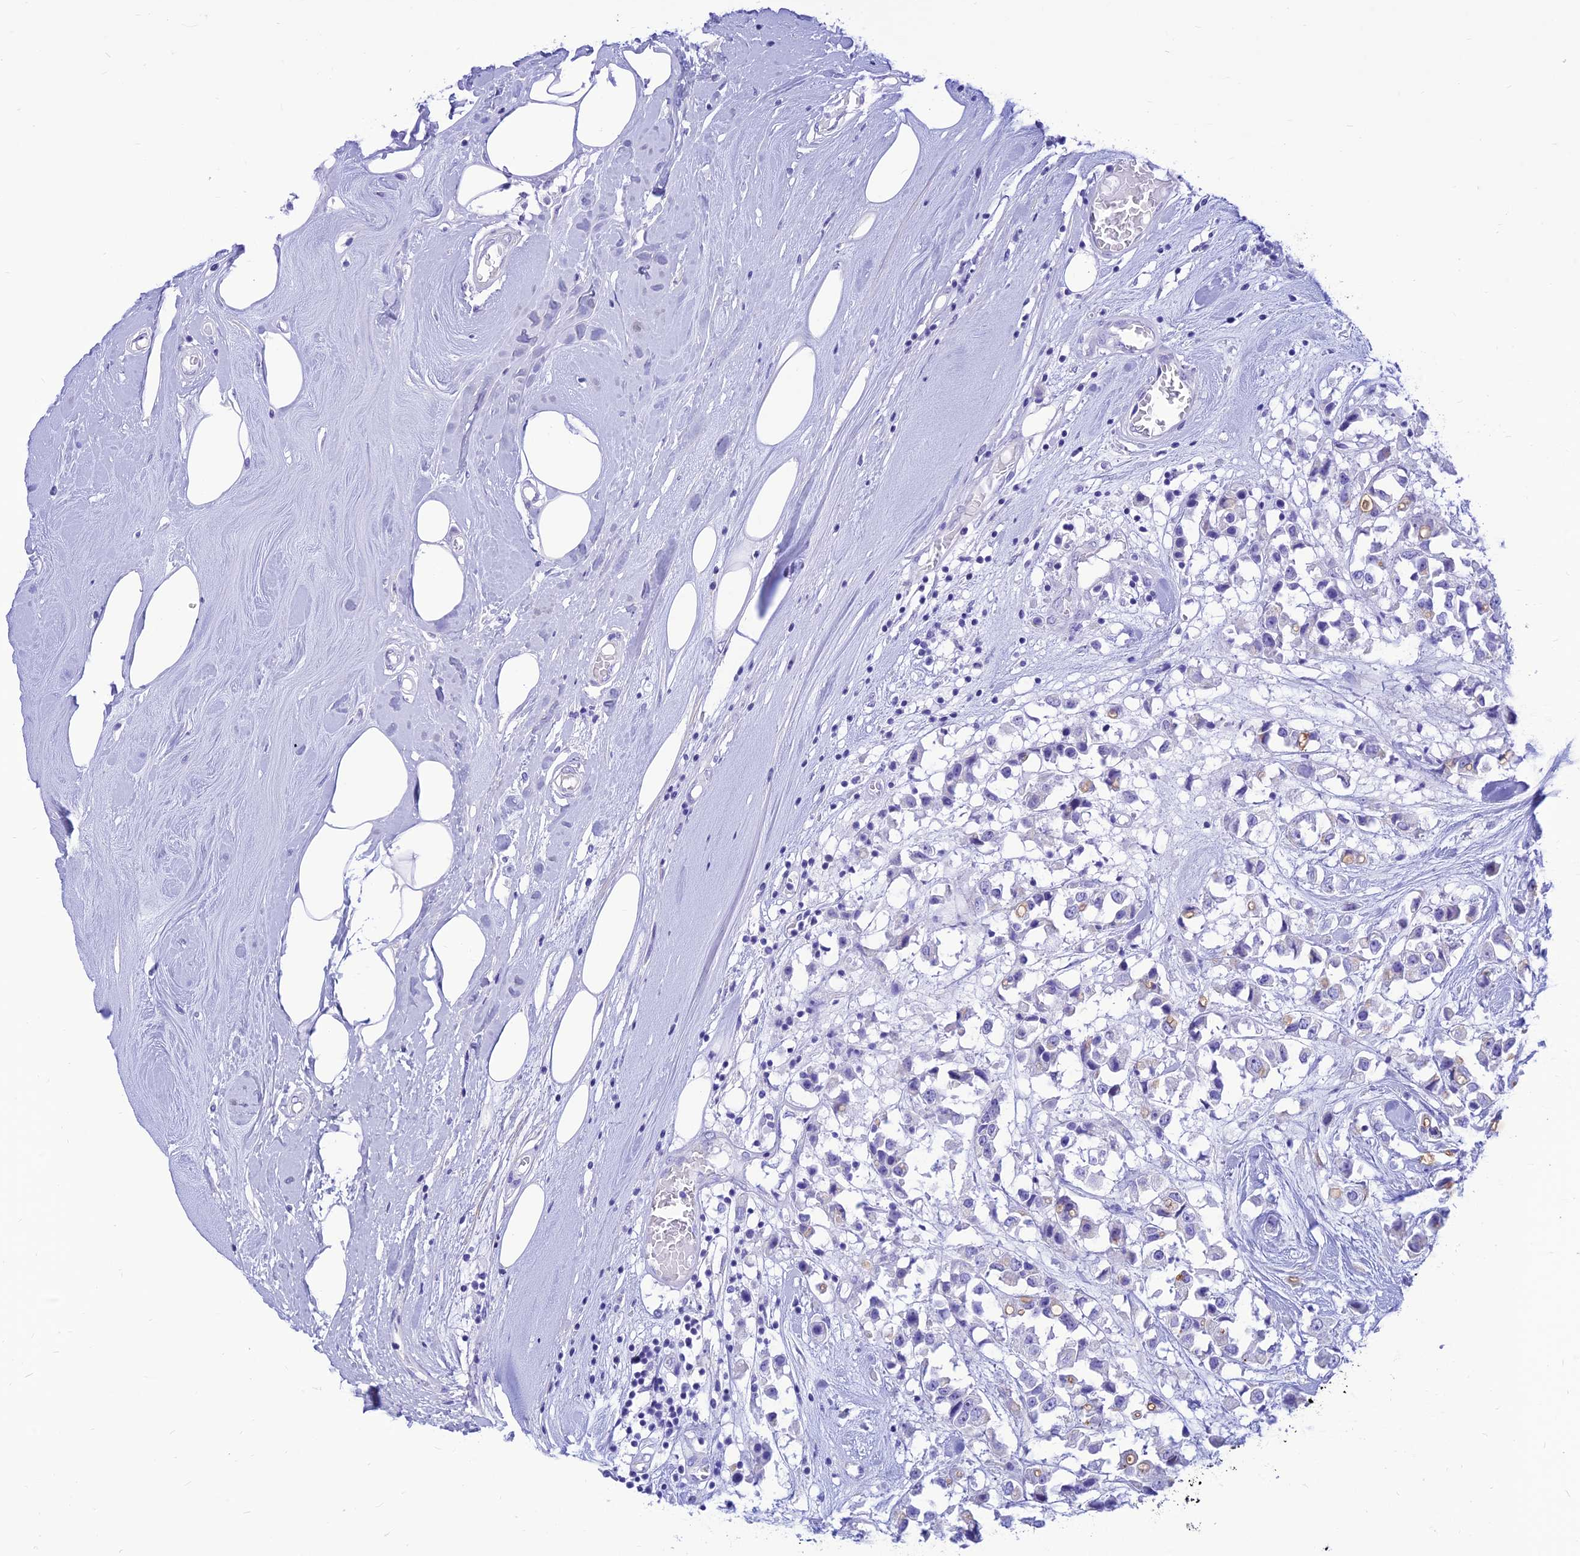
{"staining": {"intensity": "negative", "quantity": "none", "location": "none"}, "tissue": "breast cancer", "cell_type": "Tumor cells", "image_type": "cancer", "snomed": [{"axis": "morphology", "description": "Duct carcinoma"}, {"axis": "topography", "description": "Breast"}], "caption": "Immunohistochemistry (IHC) photomicrograph of neoplastic tissue: breast cancer stained with DAB (3,3'-diaminobenzidine) displays no significant protein positivity in tumor cells. (DAB (3,3'-diaminobenzidine) immunohistochemistry (IHC) with hematoxylin counter stain).", "gene": "PRNP", "patient": {"sex": "female", "age": 61}}